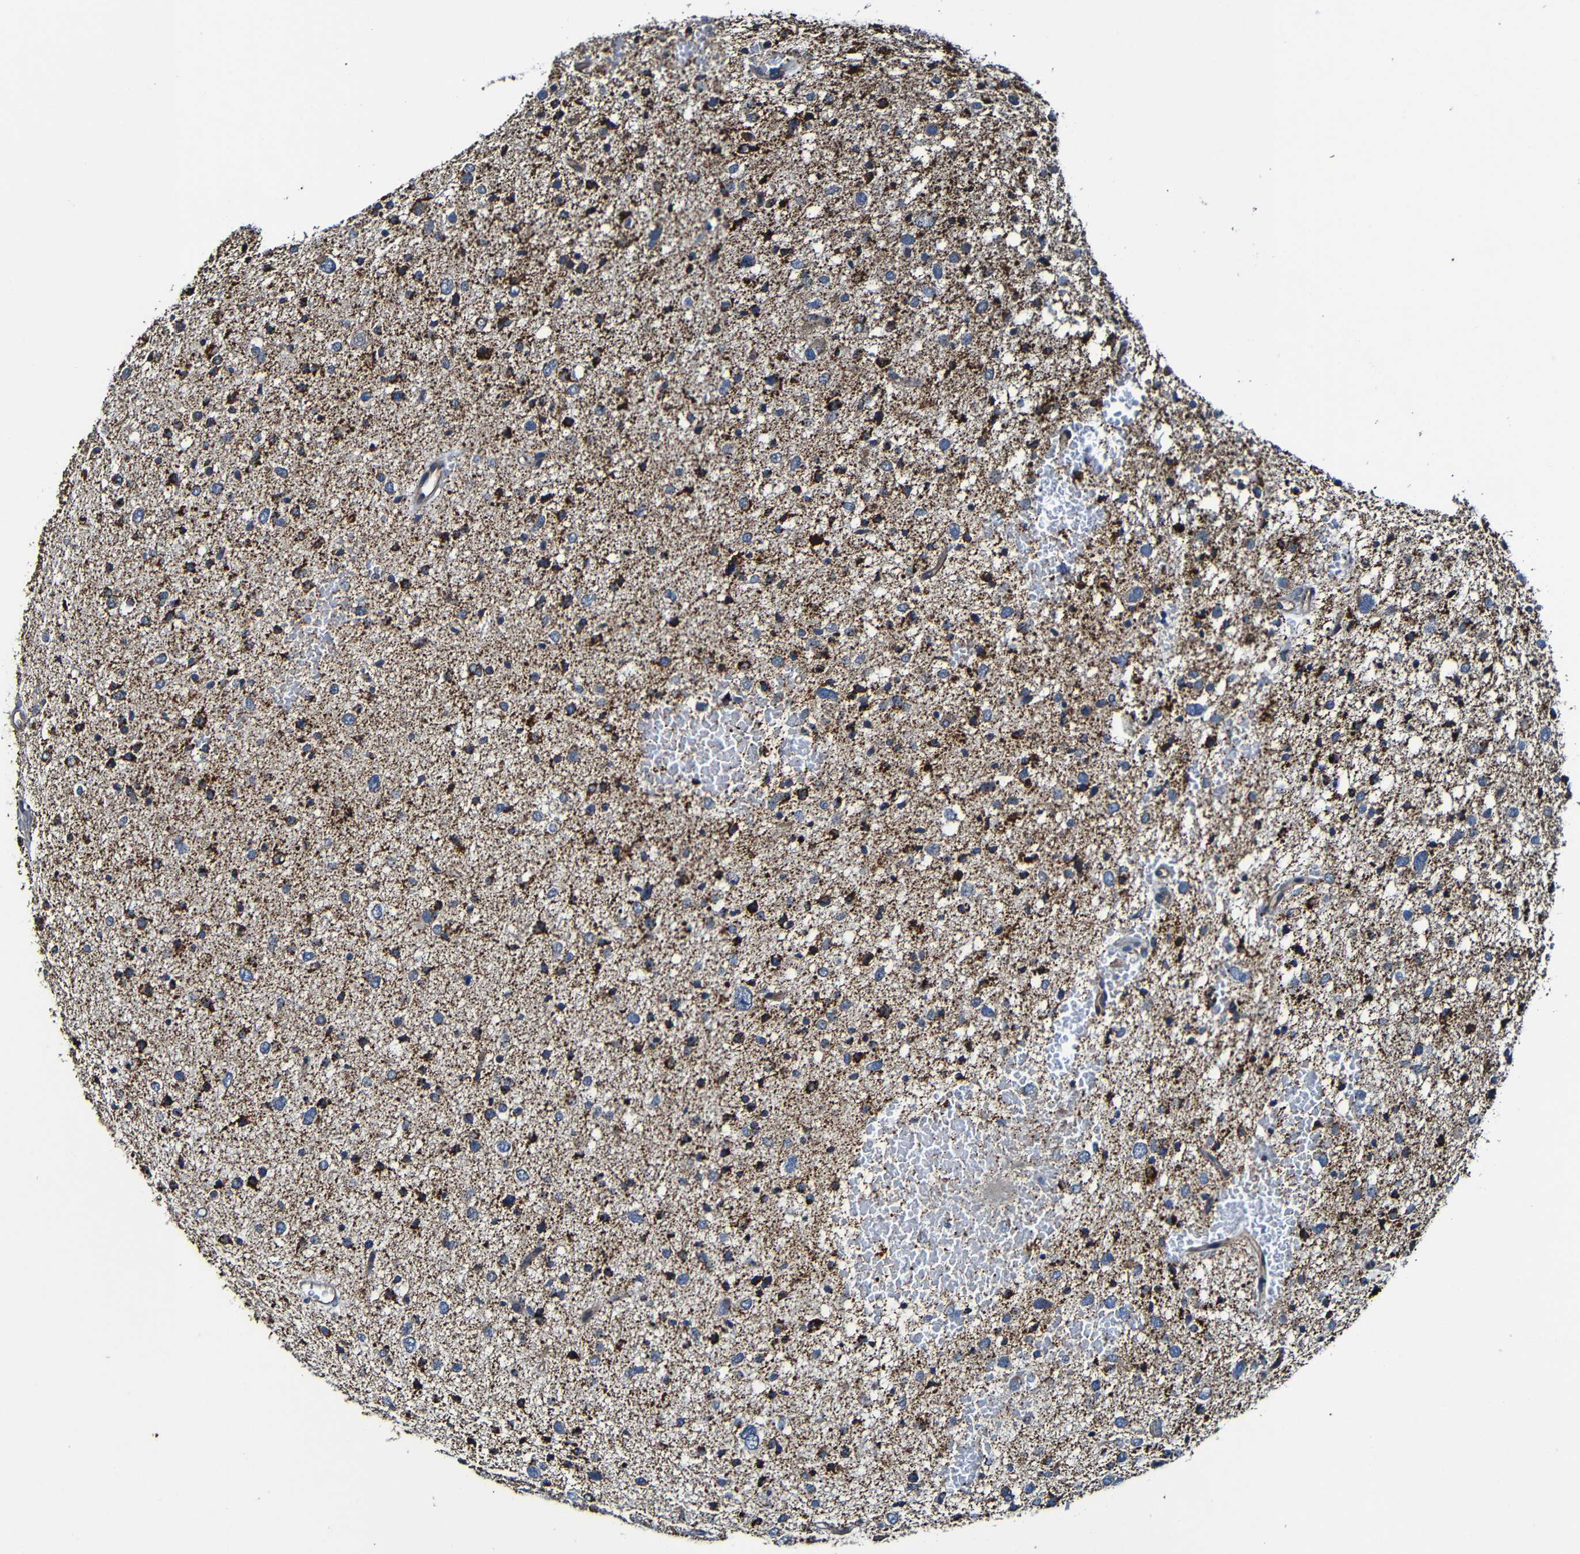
{"staining": {"intensity": "moderate", "quantity": ">75%", "location": "cytoplasmic/membranous"}, "tissue": "glioma", "cell_type": "Tumor cells", "image_type": "cancer", "snomed": [{"axis": "morphology", "description": "Glioma, malignant, Low grade"}, {"axis": "topography", "description": "Brain"}], "caption": "Immunohistochemistry (DAB) staining of human malignant glioma (low-grade) exhibits moderate cytoplasmic/membranous protein positivity in approximately >75% of tumor cells. Using DAB (brown) and hematoxylin (blue) stains, captured at high magnification using brightfield microscopy.", "gene": "ADAM15", "patient": {"sex": "female", "age": 37}}